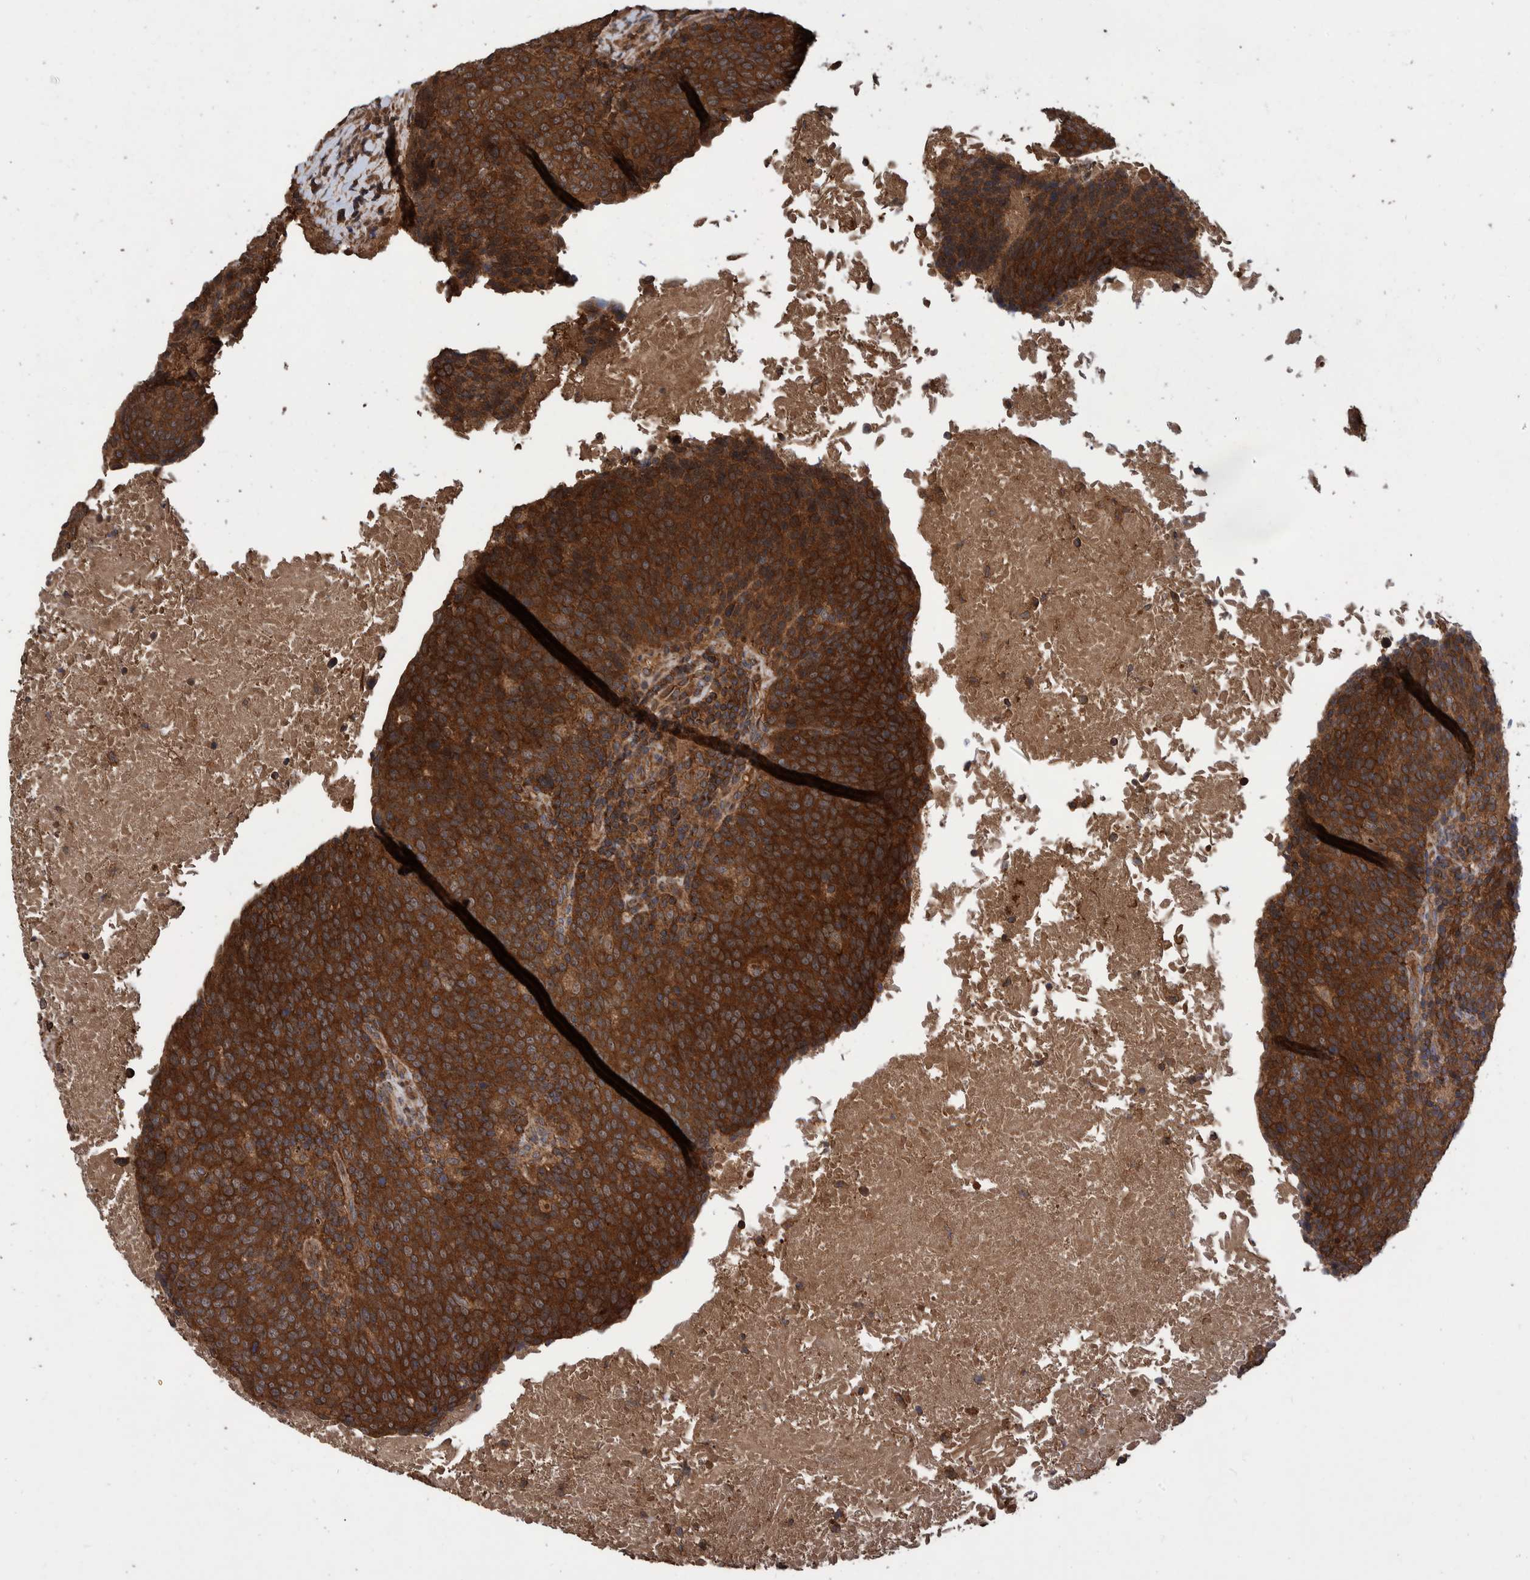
{"staining": {"intensity": "strong", "quantity": ">75%", "location": "cytoplasmic/membranous"}, "tissue": "head and neck cancer", "cell_type": "Tumor cells", "image_type": "cancer", "snomed": [{"axis": "morphology", "description": "Squamous cell carcinoma, NOS"}, {"axis": "morphology", "description": "Squamous cell carcinoma, metastatic, NOS"}, {"axis": "topography", "description": "Lymph node"}, {"axis": "topography", "description": "Head-Neck"}], "caption": "Human head and neck cancer stained with a brown dye reveals strong cytoplasmic/membranous positive expression in about >75% of tumor cells.", "gene": "VBP1", "patient": {"sex": "male", "age": 62}}